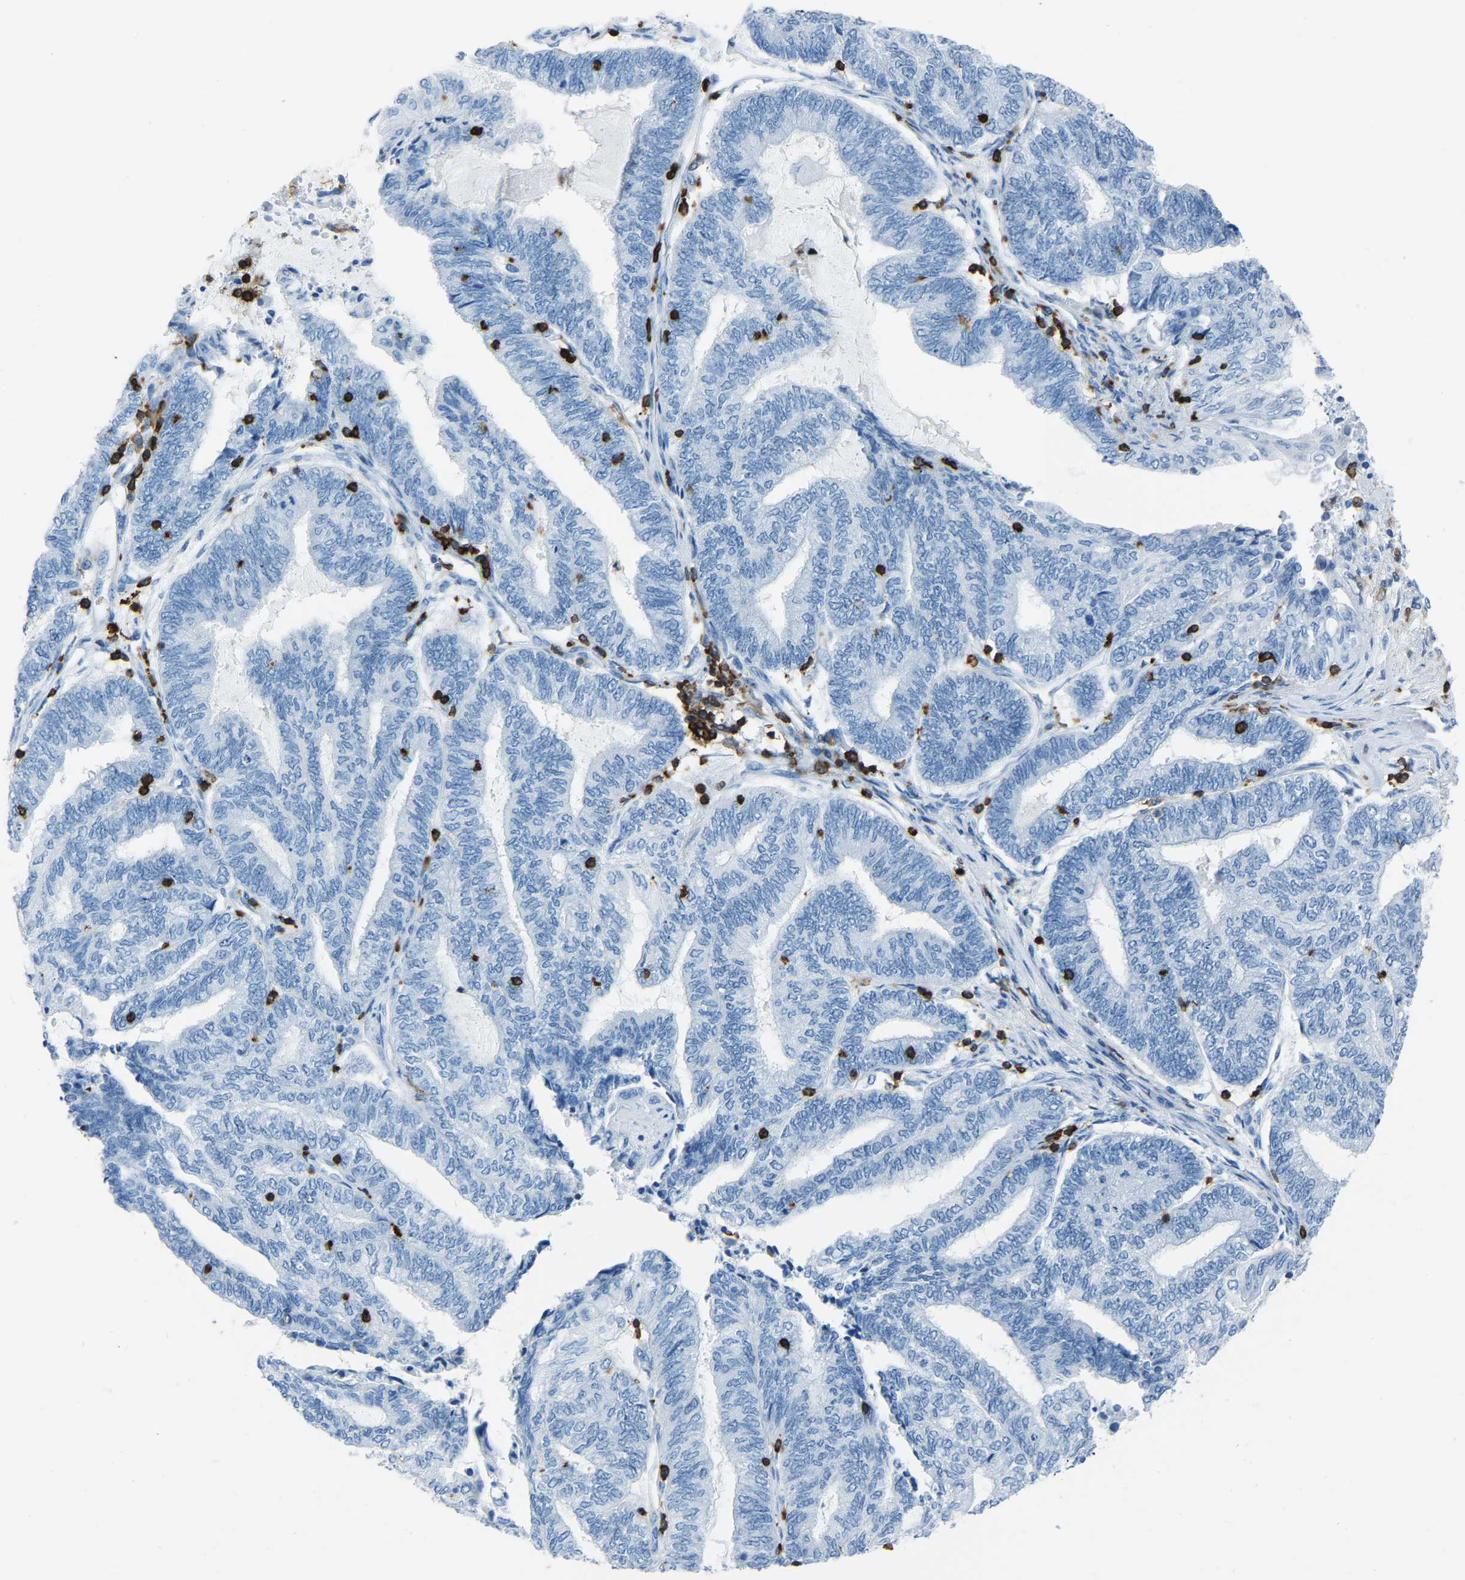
{"staining": {"intensity": "negative", "quantity": "none", "location": "none"}, "tissue": "endometrial cancer", "cell_type": "Tumor cells", "image_type": "cancer", "snomed": [{"axis": "morphology", "description": "Adenocarcinoma, NOS"}, {"axis": "topography", "description": "Uterus"}, {"axis": "topography", "description": "Endometrium"}], "caption": "Immunohistochemistry micrograph of neoplastic tissue: endometrial cancer (adenocarcinoma) stained with DAB displays no significant protein positivity in tumor cells.", "gene": "LSP1", "patient": {"sex": "female", "age": 70}}